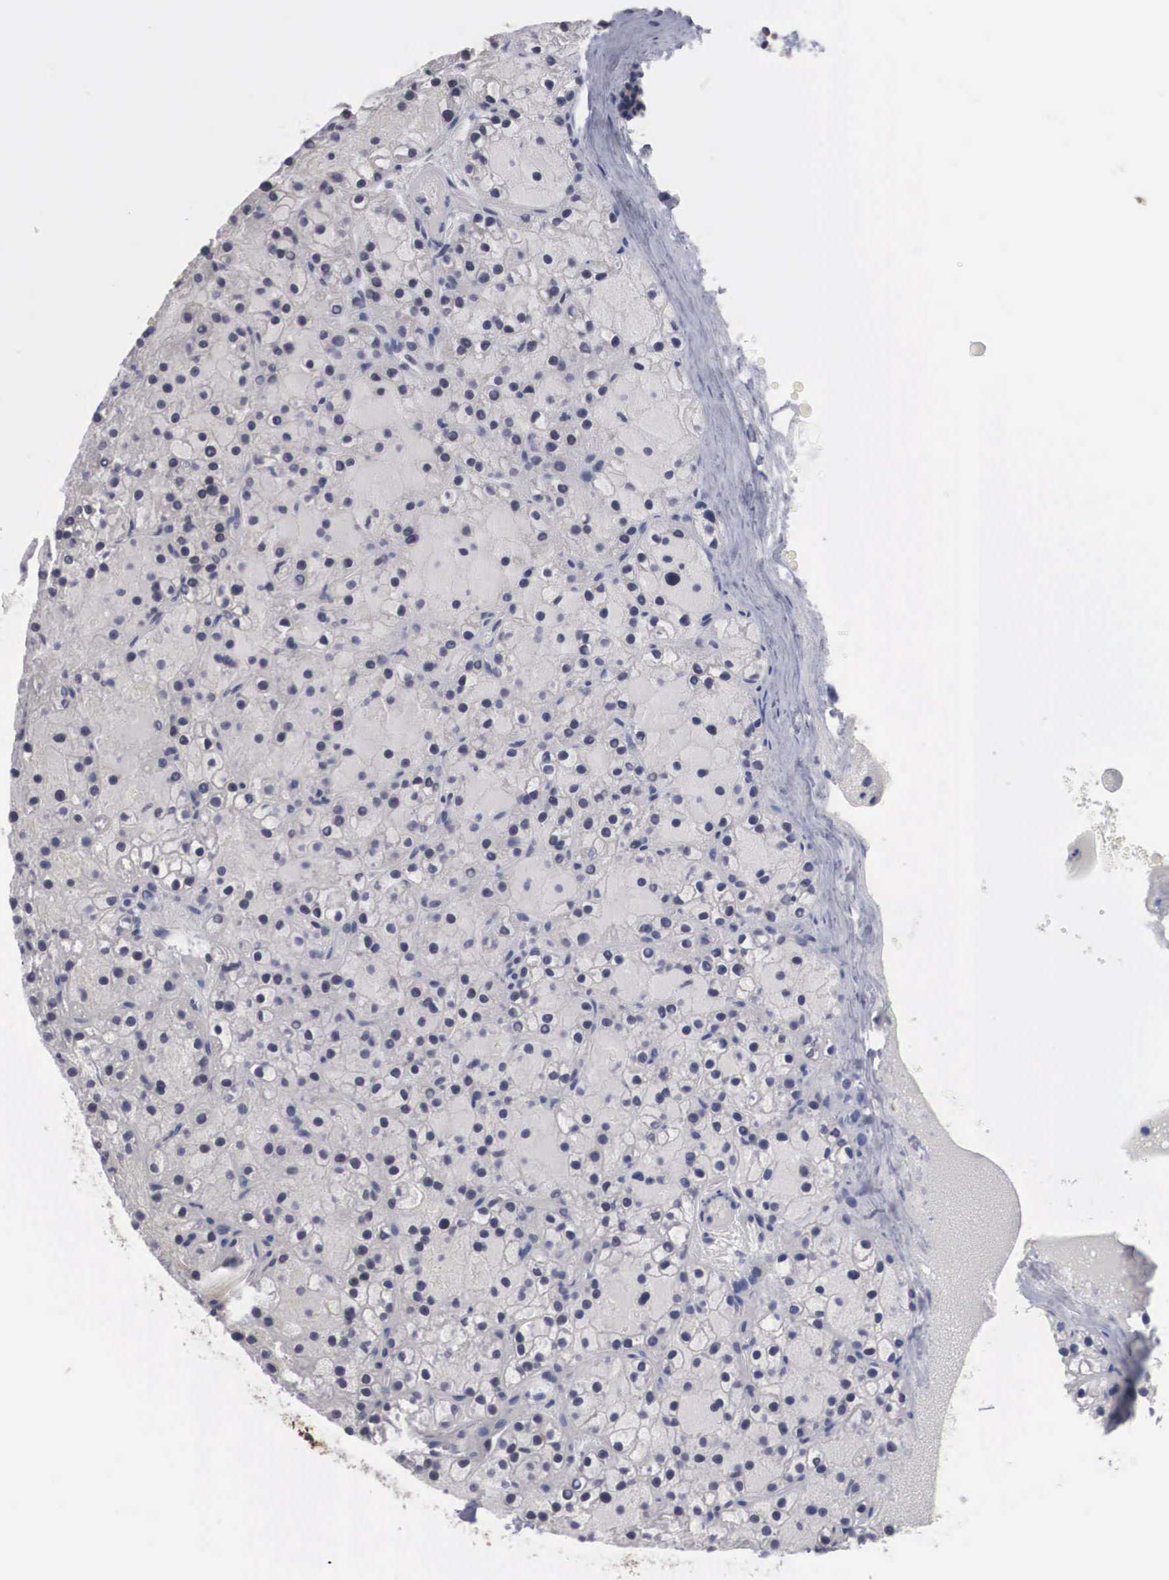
{"staining": {"intensity": "weak", "quantity": "25%-75%", "location": "cytoplasmic/membranous"}, "tissue": "parathyroid gland", "cell_type": "Glandular cells", "image_type": "normal", "snomed": [{"axis": "morphology", "description": "Normal tissue, NOS"}, {"axis": "topography", "description": "Parathyroid gland"}], "caption": "IHC histopathology image of unremarkable parathyroid gland: human parathyroid gland stained using IHC demonstrates low levels of weak protein expression localized specifically in the cytoplasmic/membranous of glandular cells, appearing as a cytoplasmic/membranous brown color.", "gene": "WDR89", "patient": {"sex": "female", "age": 71}}